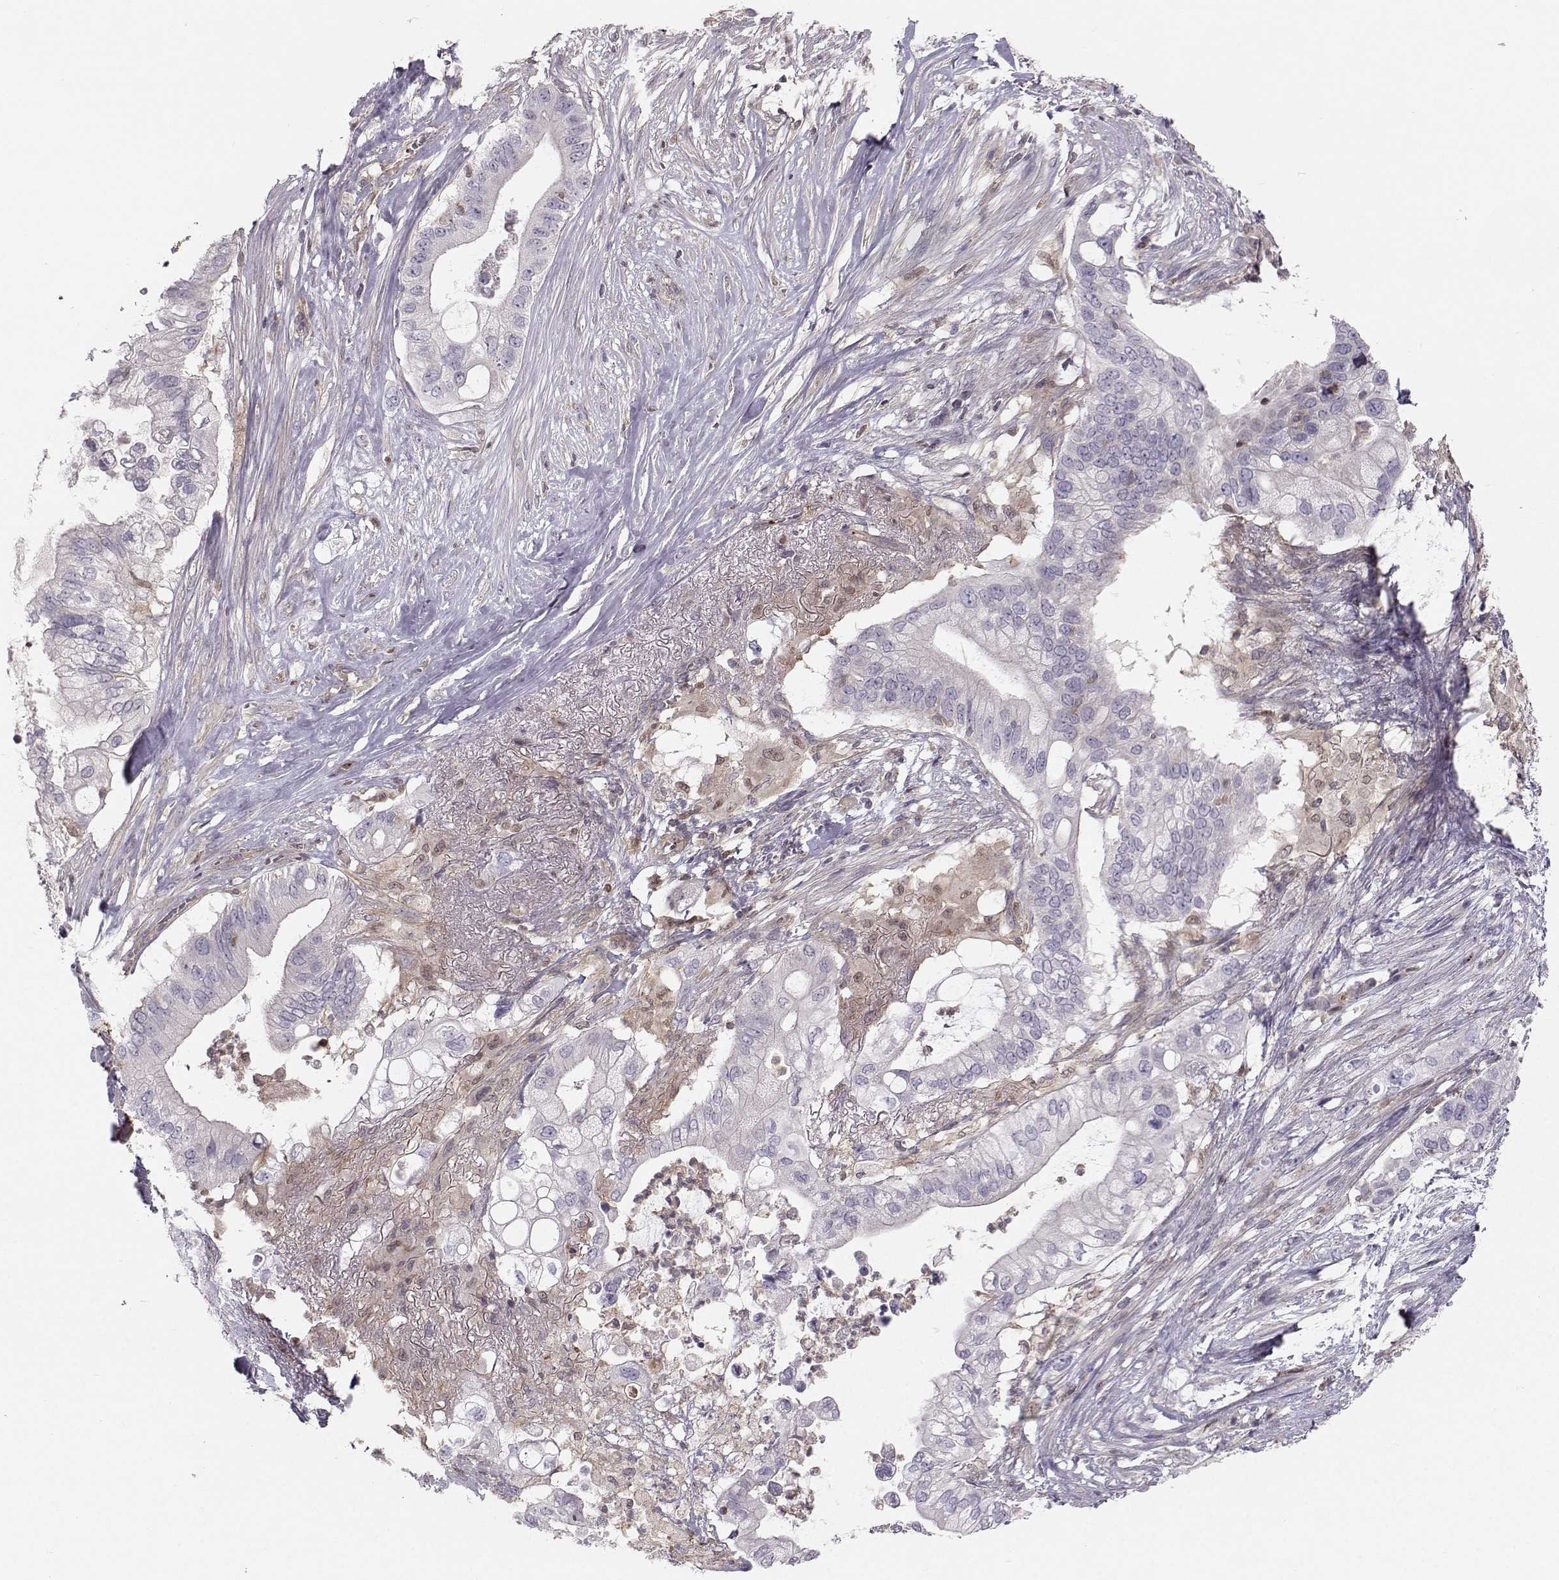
{"staining": {"intensity": "negative", "quantity": "none", "location": "none"}, "tissue": "pancreatic cancer", "cell_type": "Tumor cells", "image_type": "cancer", "snomed": [{"axis": "morphology", "description": "Adenocarcinoma, NOS"}, {"axis": "topography", "description": "Pancreas"}], "caption": "This photomicrograph is of adenocarcinoma (pancreatic) stained with immunohistochemistry to label a protein in brown with the nuclei are counter-stained blue. There is no expression in tumor cells.", "gene": "ASB16", "patient": {"sex": "female", "age": 72}}